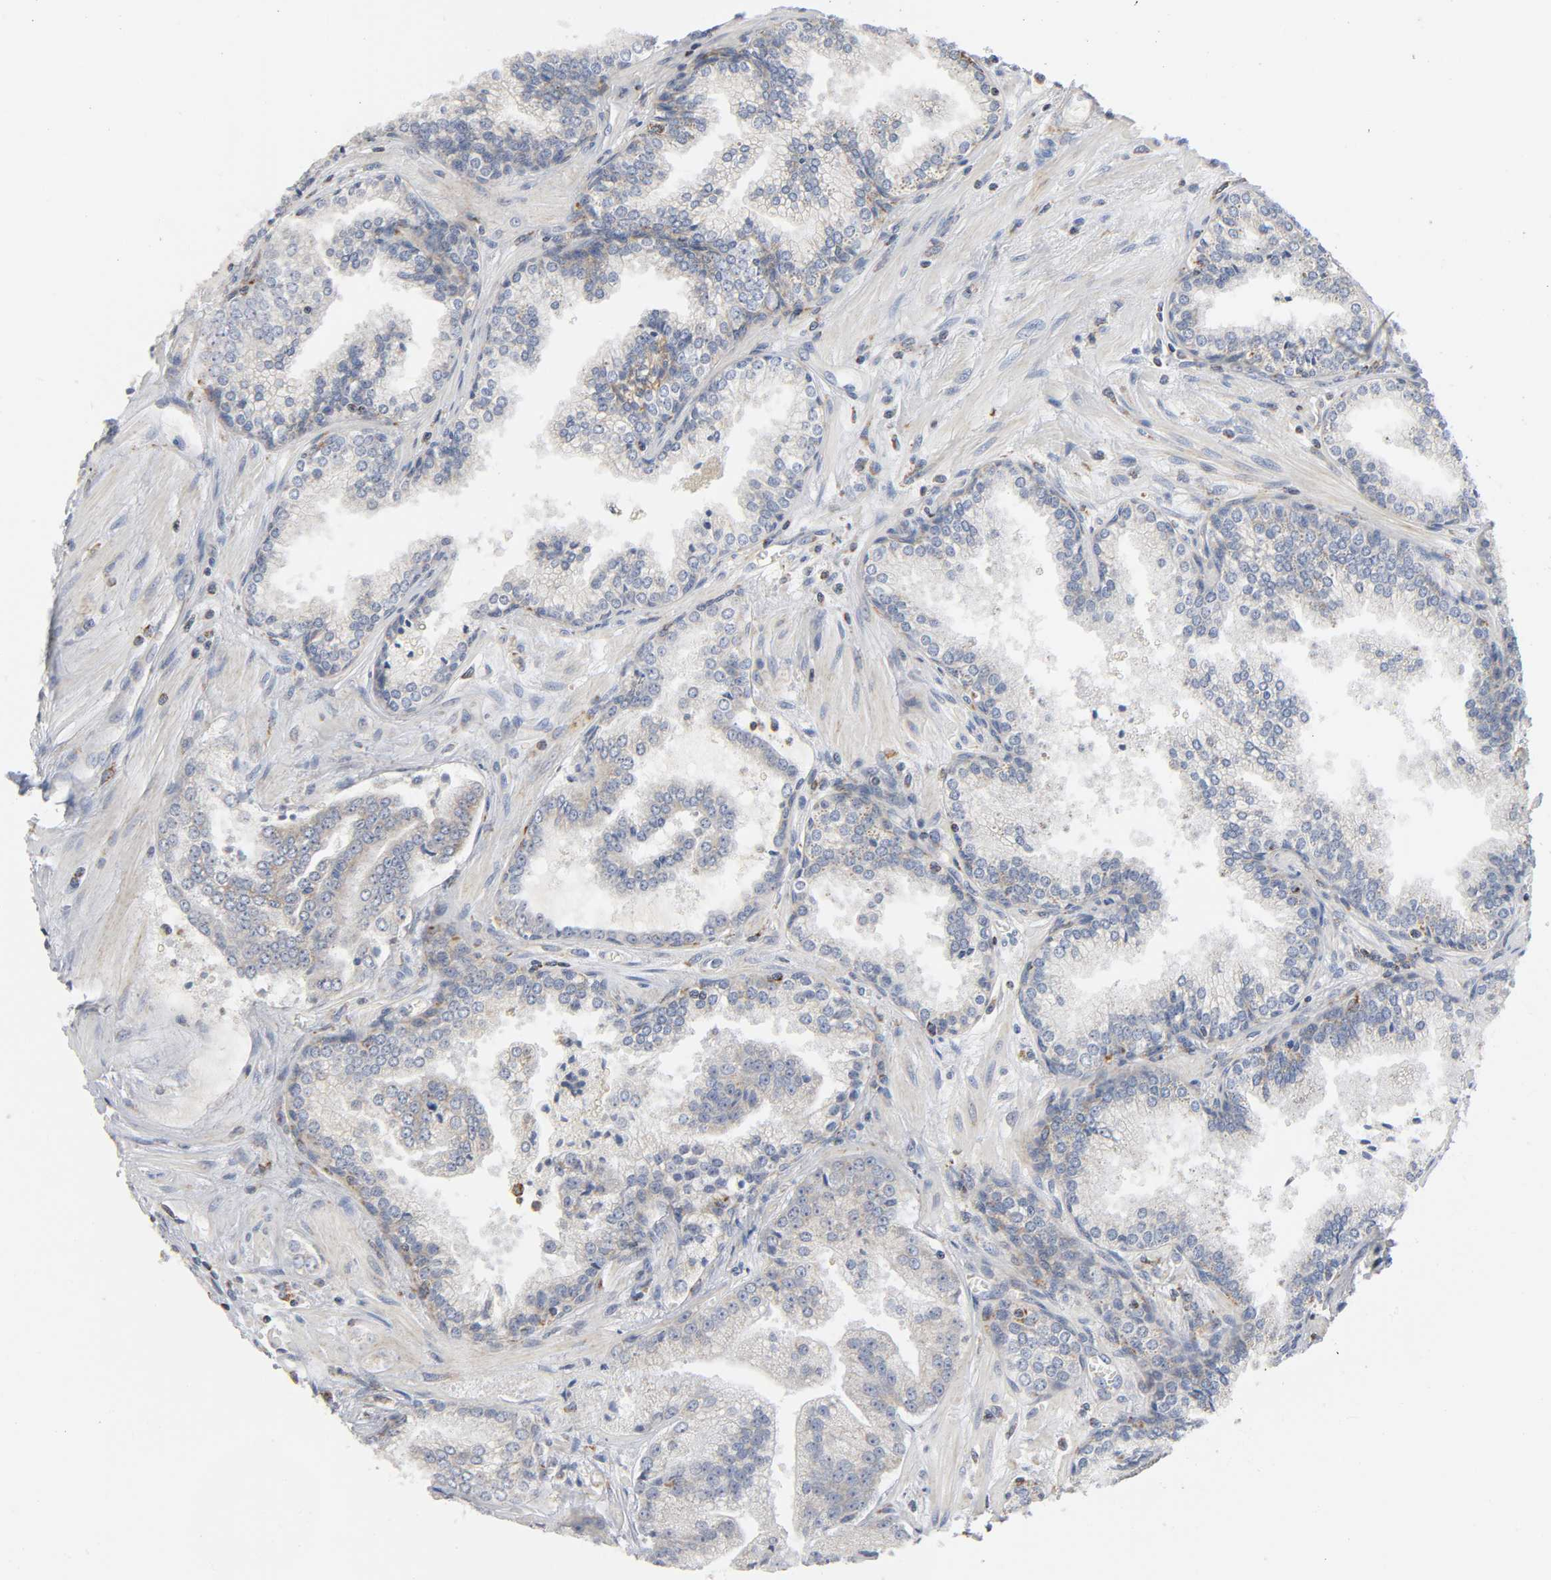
{"staining": {"intensity": "moderate", "quantity": "<25%", "location": "cytoplasmic/membranous"}, "tissue": "prostate cancer", "cell_type": "Tumor cells", "image_type": "cancer", "snomed": [{"axis": "morphology", "description": "Adenocarcinoma, Low grade"}, {"axis": "topography", "description": "Prostate"}], "caption": "Prostate cancer stained with a brown dye exhibits moderate cytoplasmic/membranous positive staining in about <25% of tumor cells.", "gene": "BAK1", "patient": {"sex": "male", "age": 60}}